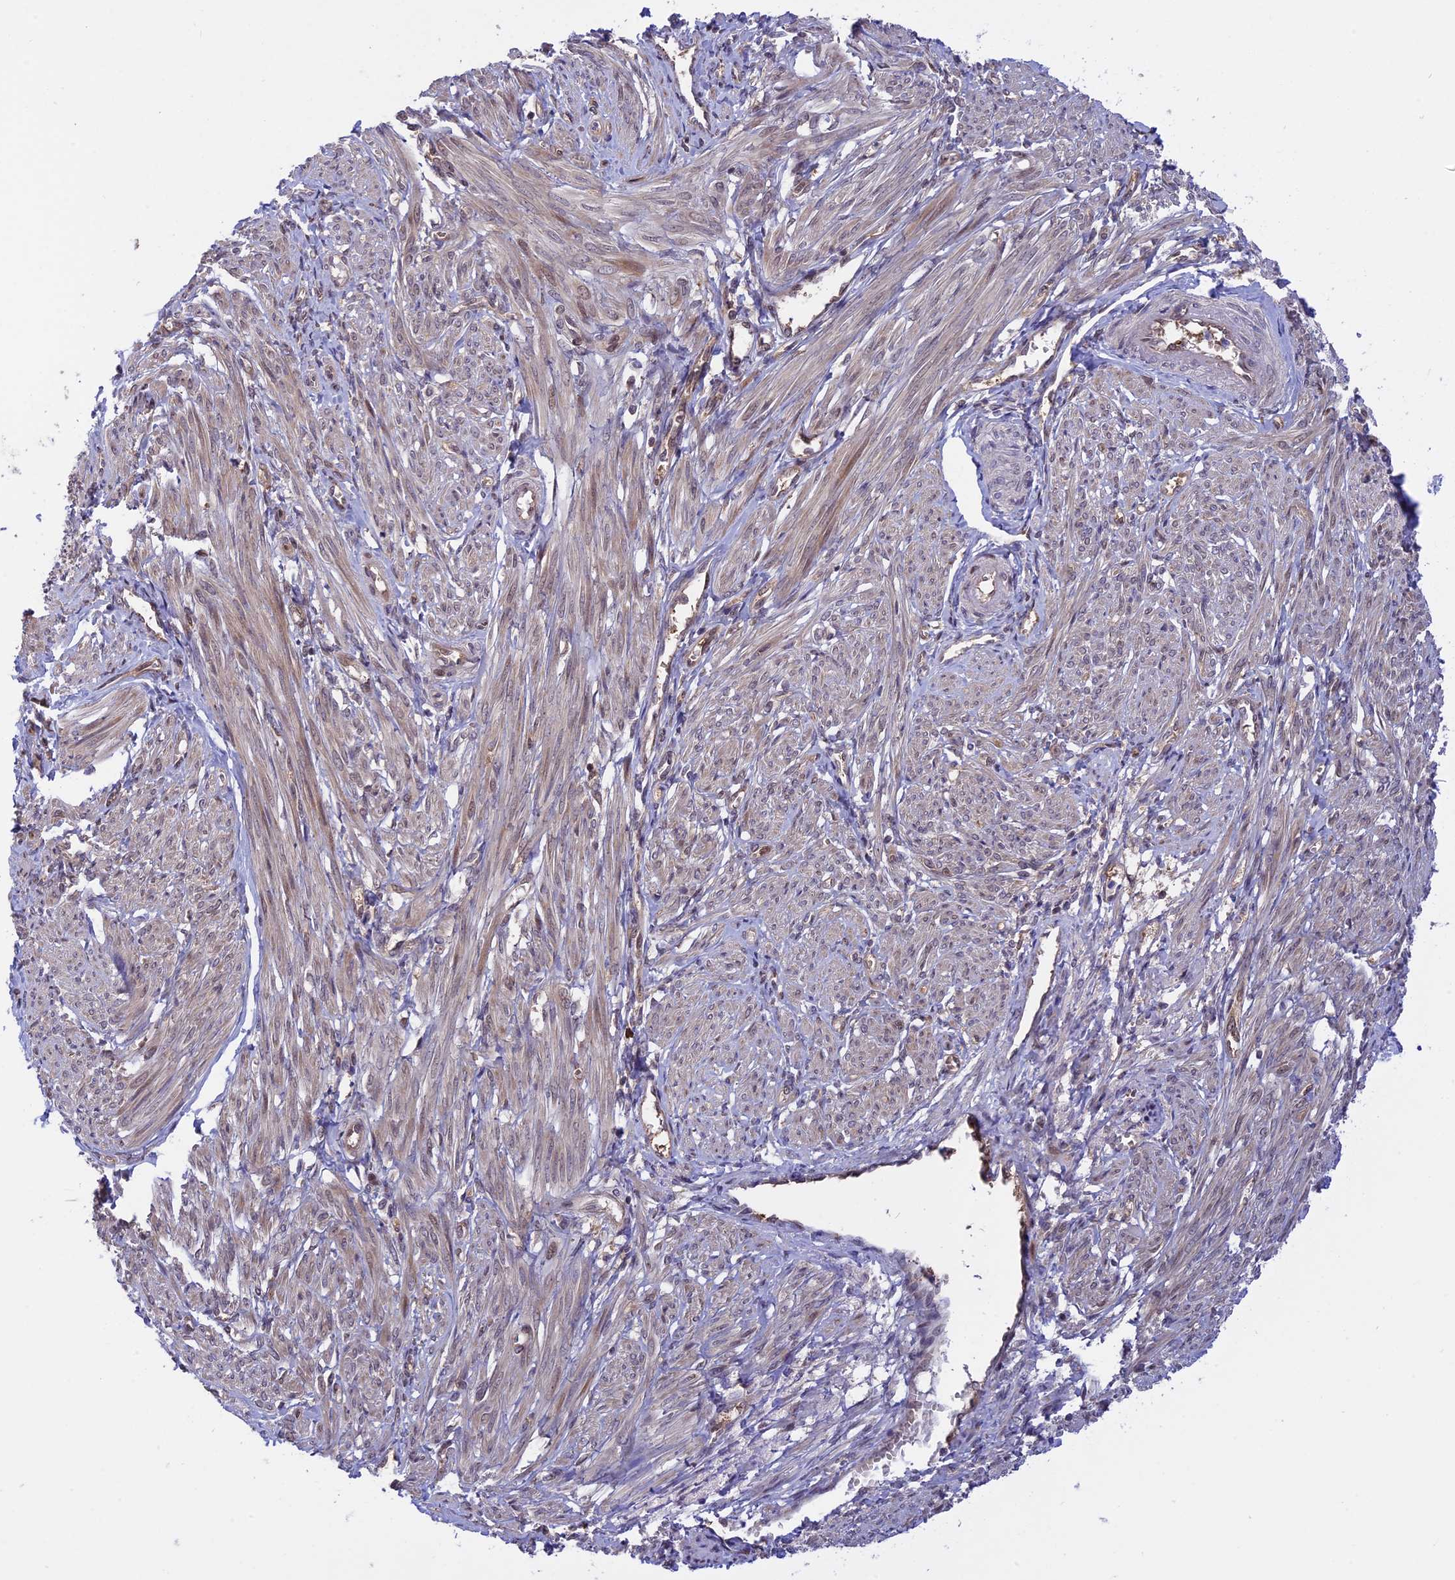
{"staining": {"intensity": "weak", "quantity": "25%-75%", "location": "nuclear"}, "tissue": "smooth muscle", "cell_type": "Smooth muscle cells", "image_type": "normal", "snomed": [{"axis": "morphology", "description": "Normal tissue, NOS"}, {"axis": "topography", "description": "Smooth muscle"}], "caption": "High-power microscopy captured an IHC micrograph of unremarkable smooth muscle, revealing weak nuclear positivity in approximately 25%-75% of smooth muscle cells.", "gene": "ZNF428", "patient": {"sex": "female", "age": 39}}